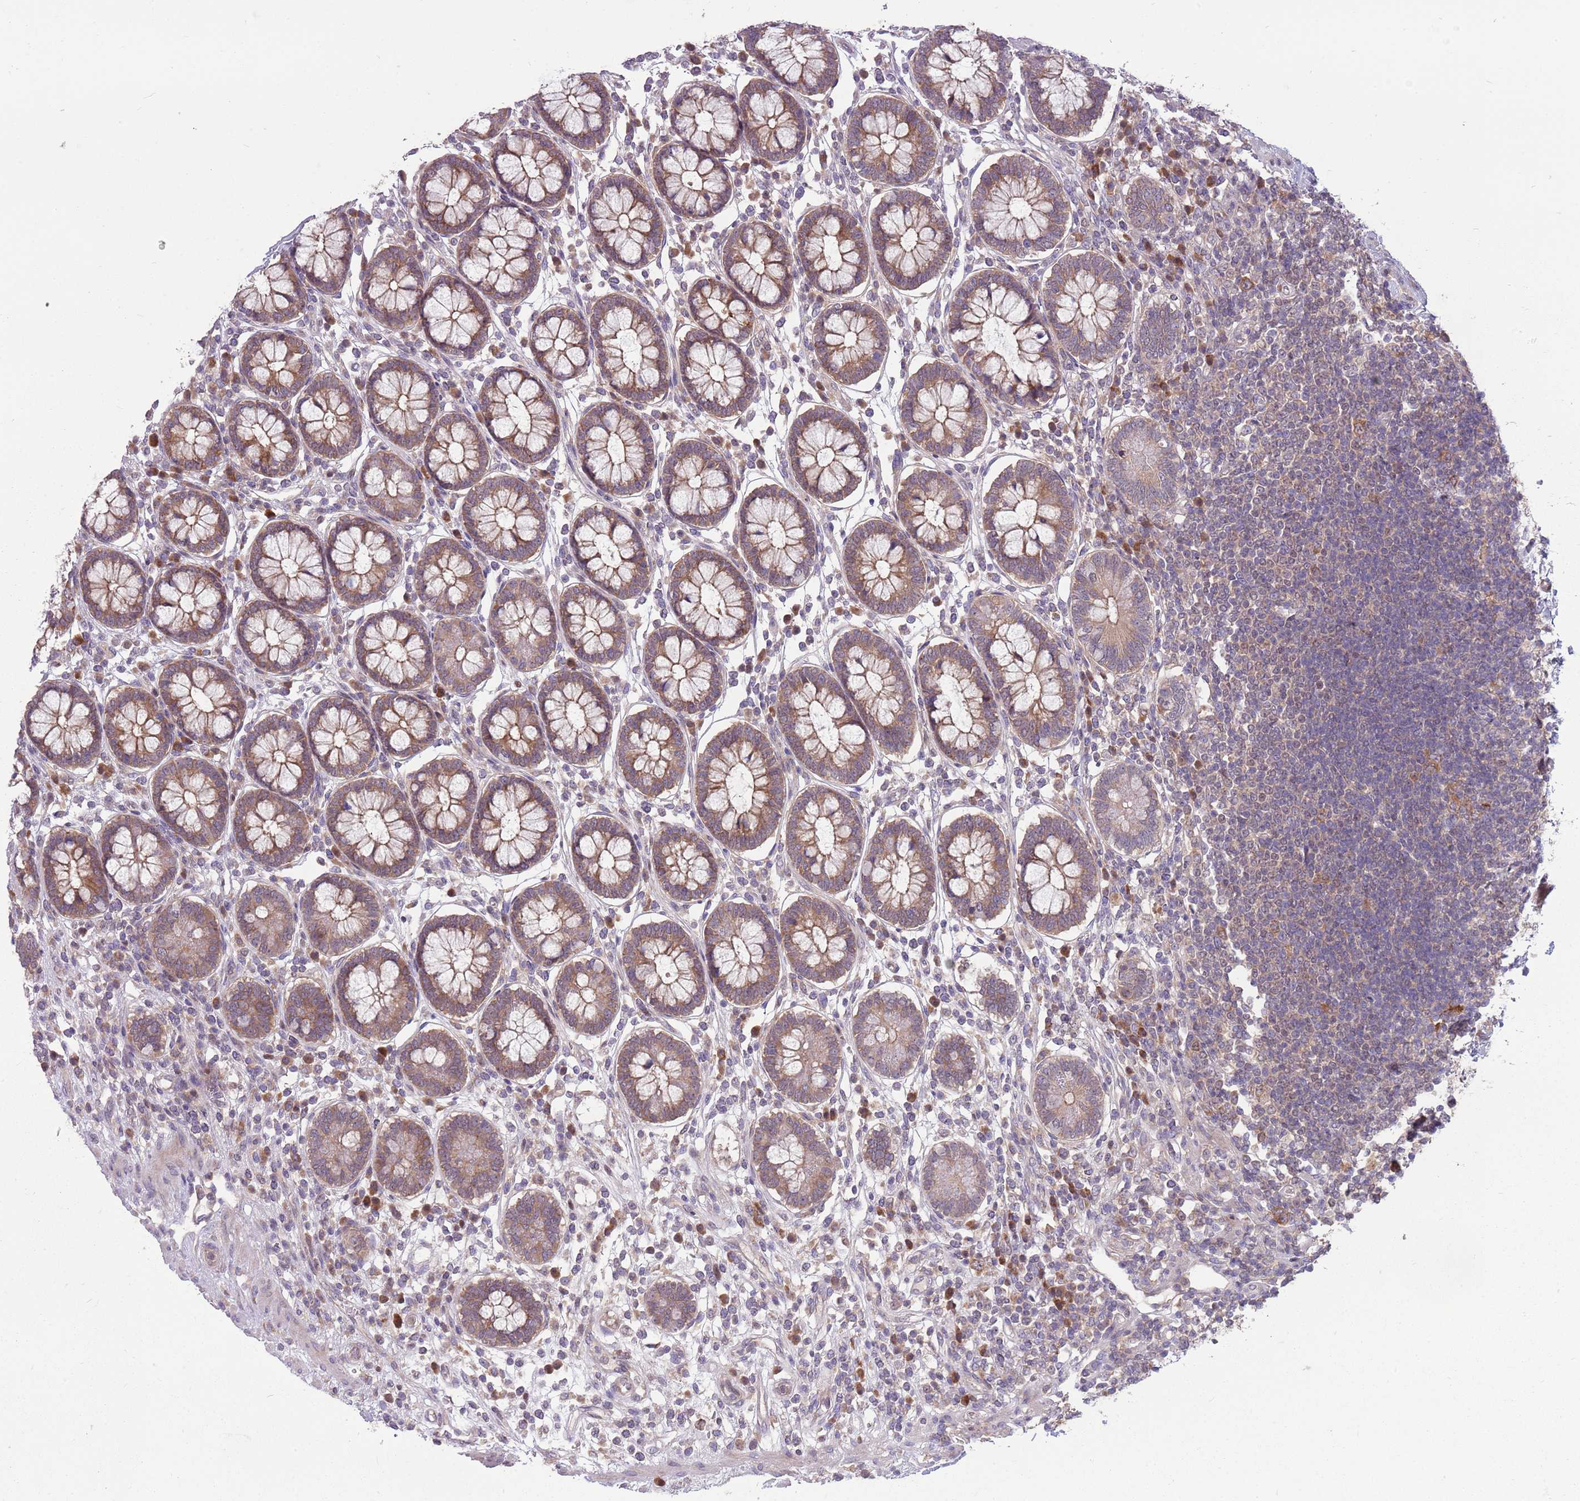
{"staining": {"intensity": "weak", "quantity": ">75%", "location": "cytoplasmic/membranous"}, "tissue": "colon", "cell_type": "Endothelial cells", "image_type": "normal", "snomed": [{"axis": "morphology", "description": "Normal tissue, NOS"}, {"axis": "topography", "description": "Colon"}], "caption": "The immunohistochemical stain labels weak cytoplasmic/membranous staining in endothelial cells of normal colon. (Stains: DAB in brown, nuclei in blue, Microscopy: brightfield microscopy at high magnification).", "gene": "PPP1R27", "patient": {"sex": "female", "age": 79}}